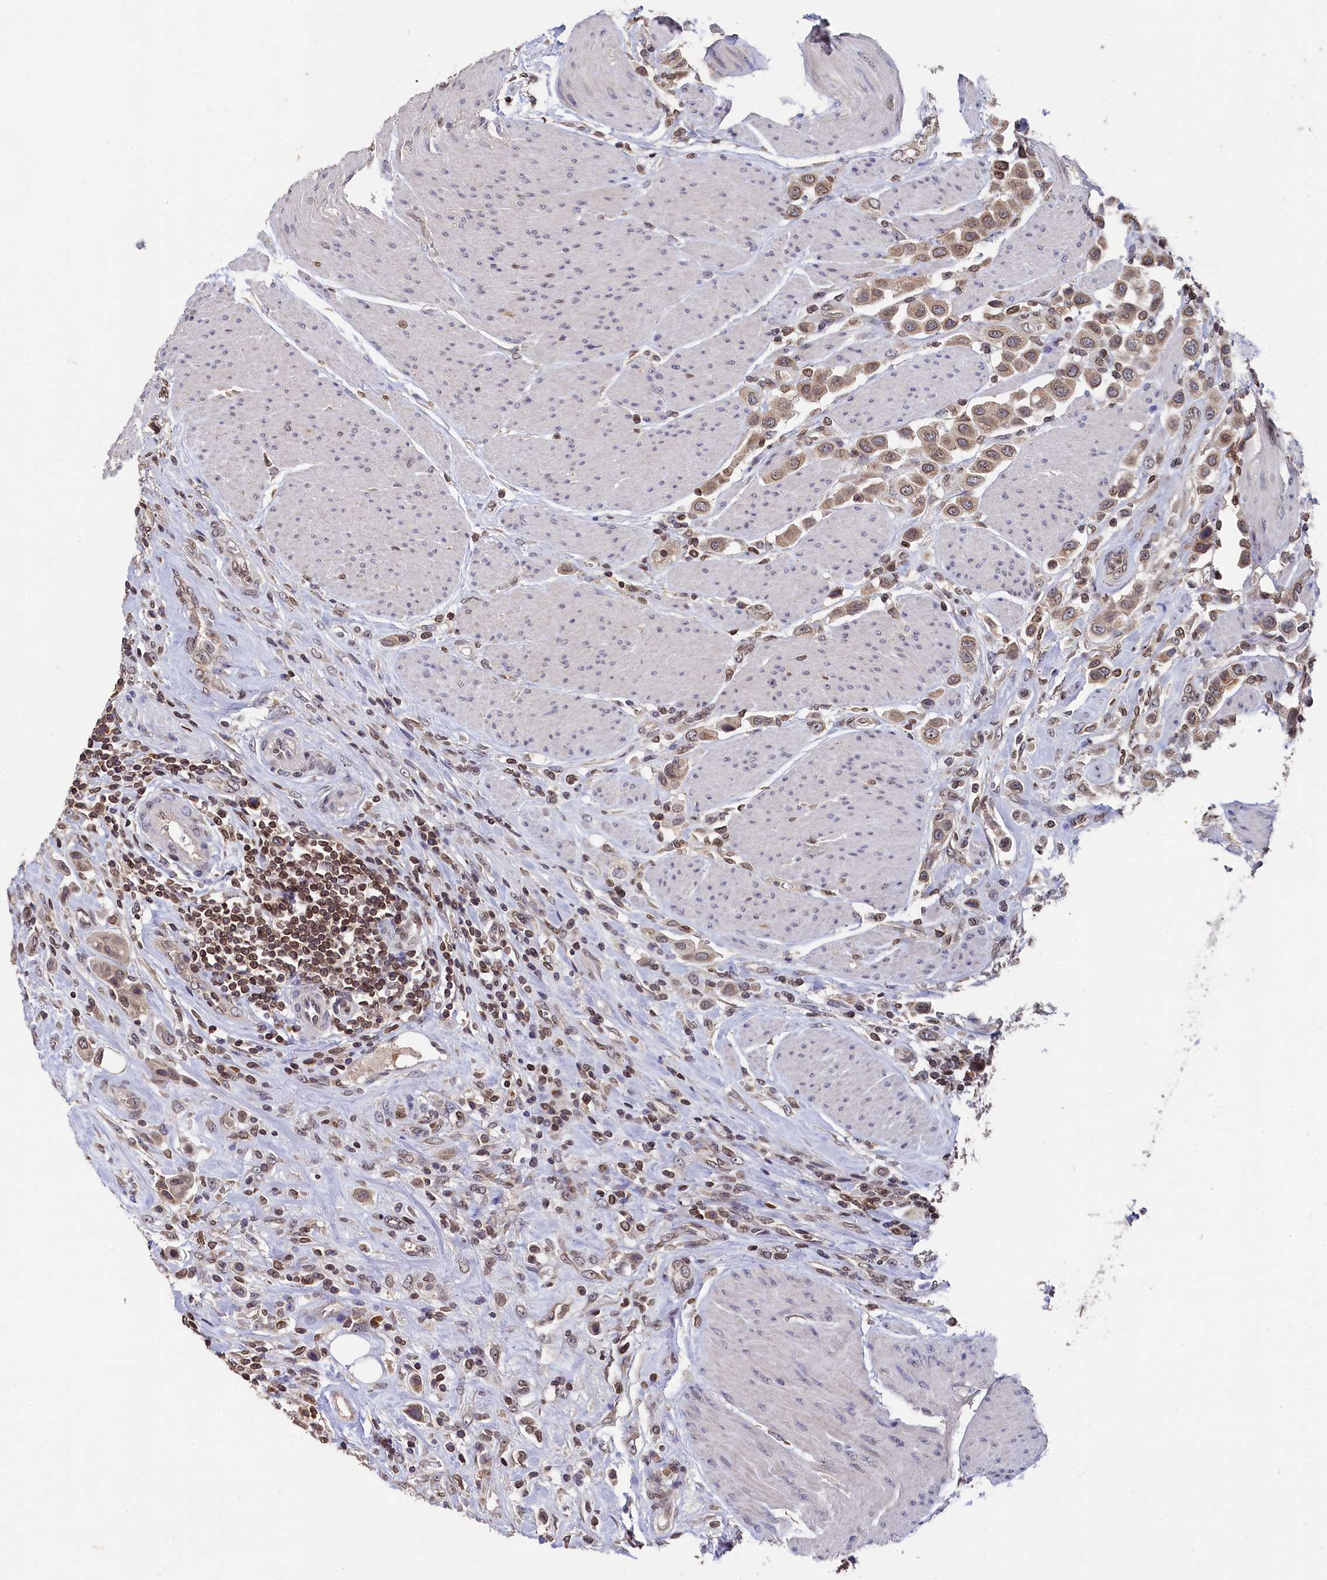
{"staining": {"intensity": "weak", "quantity": ">75%", "location": "cytoplasmic/membranous,nuclear"}, "tissue": "urothelial cancer", "cell_type": "Tumor cells", "image_type": "cancer", "snomed": [{"axis": "morphology", "description": "Urothelial carcinoma, High grade"}, {"axis": "topography", "description": "Urinary bladder"}], "caption": "About >75% of tumor cells in human urothelial carcinoma (high-grade) demonstrate weak cytoplasmic/membranous and nuclear protein staining as visualized by brown immunohistochemical staining.", "gene": "ANKEF1", "patient": {"sex": "male", "age": 50}}